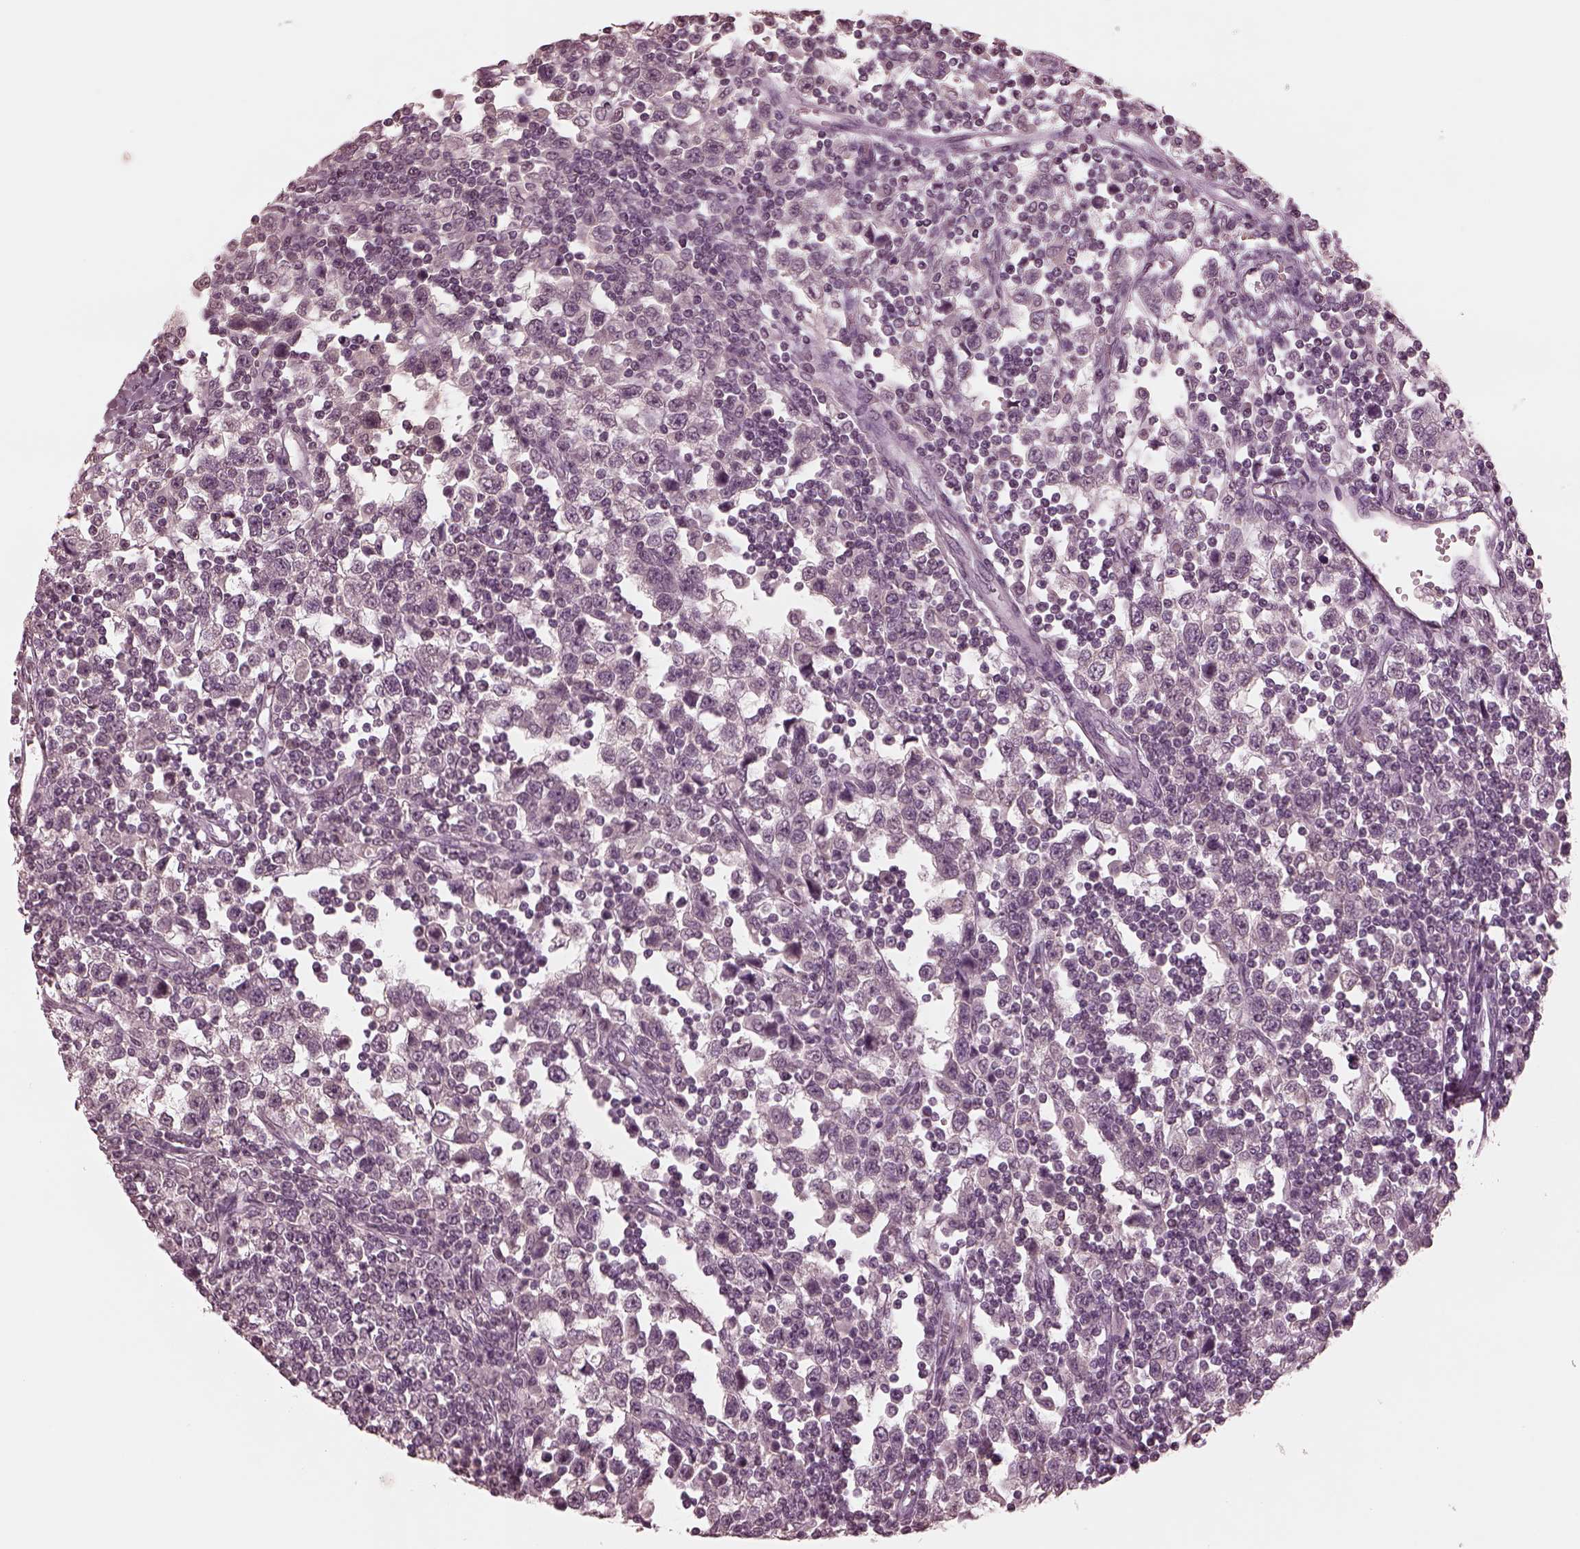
{"staining": {"intensity": "negative", "quantity": "none", "location": "none"}, "tissue": "testis cancer", "cell_type": "Tumor cells", "image_type": "cancer", "snomed": [{"axis": "morphology", "description": "Seminoma, NOS"}, {"axis": "topography", "description": "Testis"}], "caption": "Photomicrograph shows no significant protein positivity in tumor cells of seminoma (testis).", "gene": "KRT79", "patient": {"sex": "male", "age": 34}}